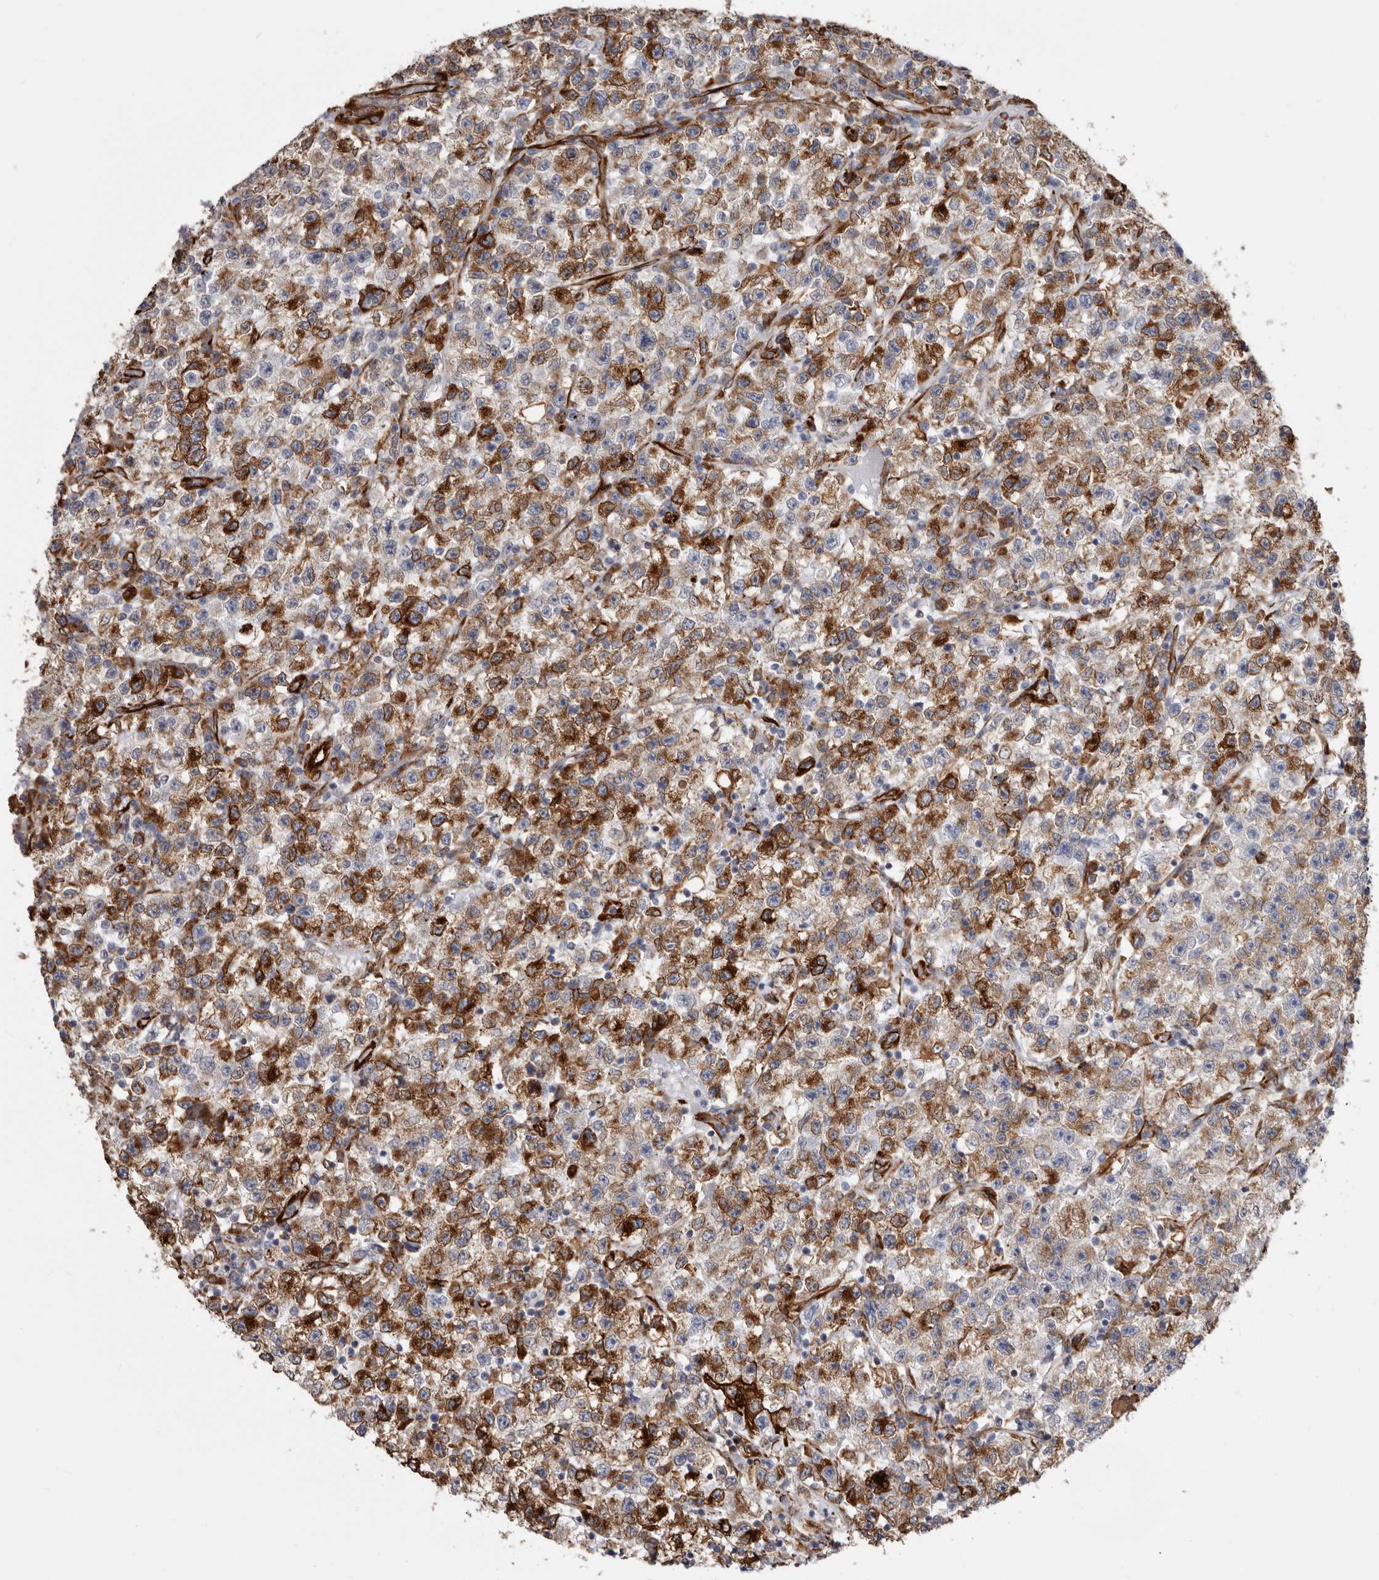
{"staining": {"intensity": "moderate", "quantity": ">75%", "location": "cytoplasmic/membranous"}, "tissue": "testis cancer", "cell_type": "Tumor cells", "image_type": "cancer", "snomed": [{"axis": "morphology", "description": "Seminoma, NOS"}, {"axis": "topography", "description": "Testis"}], "caption": "IHC micrograph of neoplastic tissue: human testis seminoma stained using immunohistochemistry (IHC) exhibits medium levels of moderate protein expression localized specifically in the cytoplasmic/membranous of tumor cells, appearing as a cytoplasmic/membranous brown color.", "gene": "SEMA3E", "patient": {"sex": "male", "age": 22}}